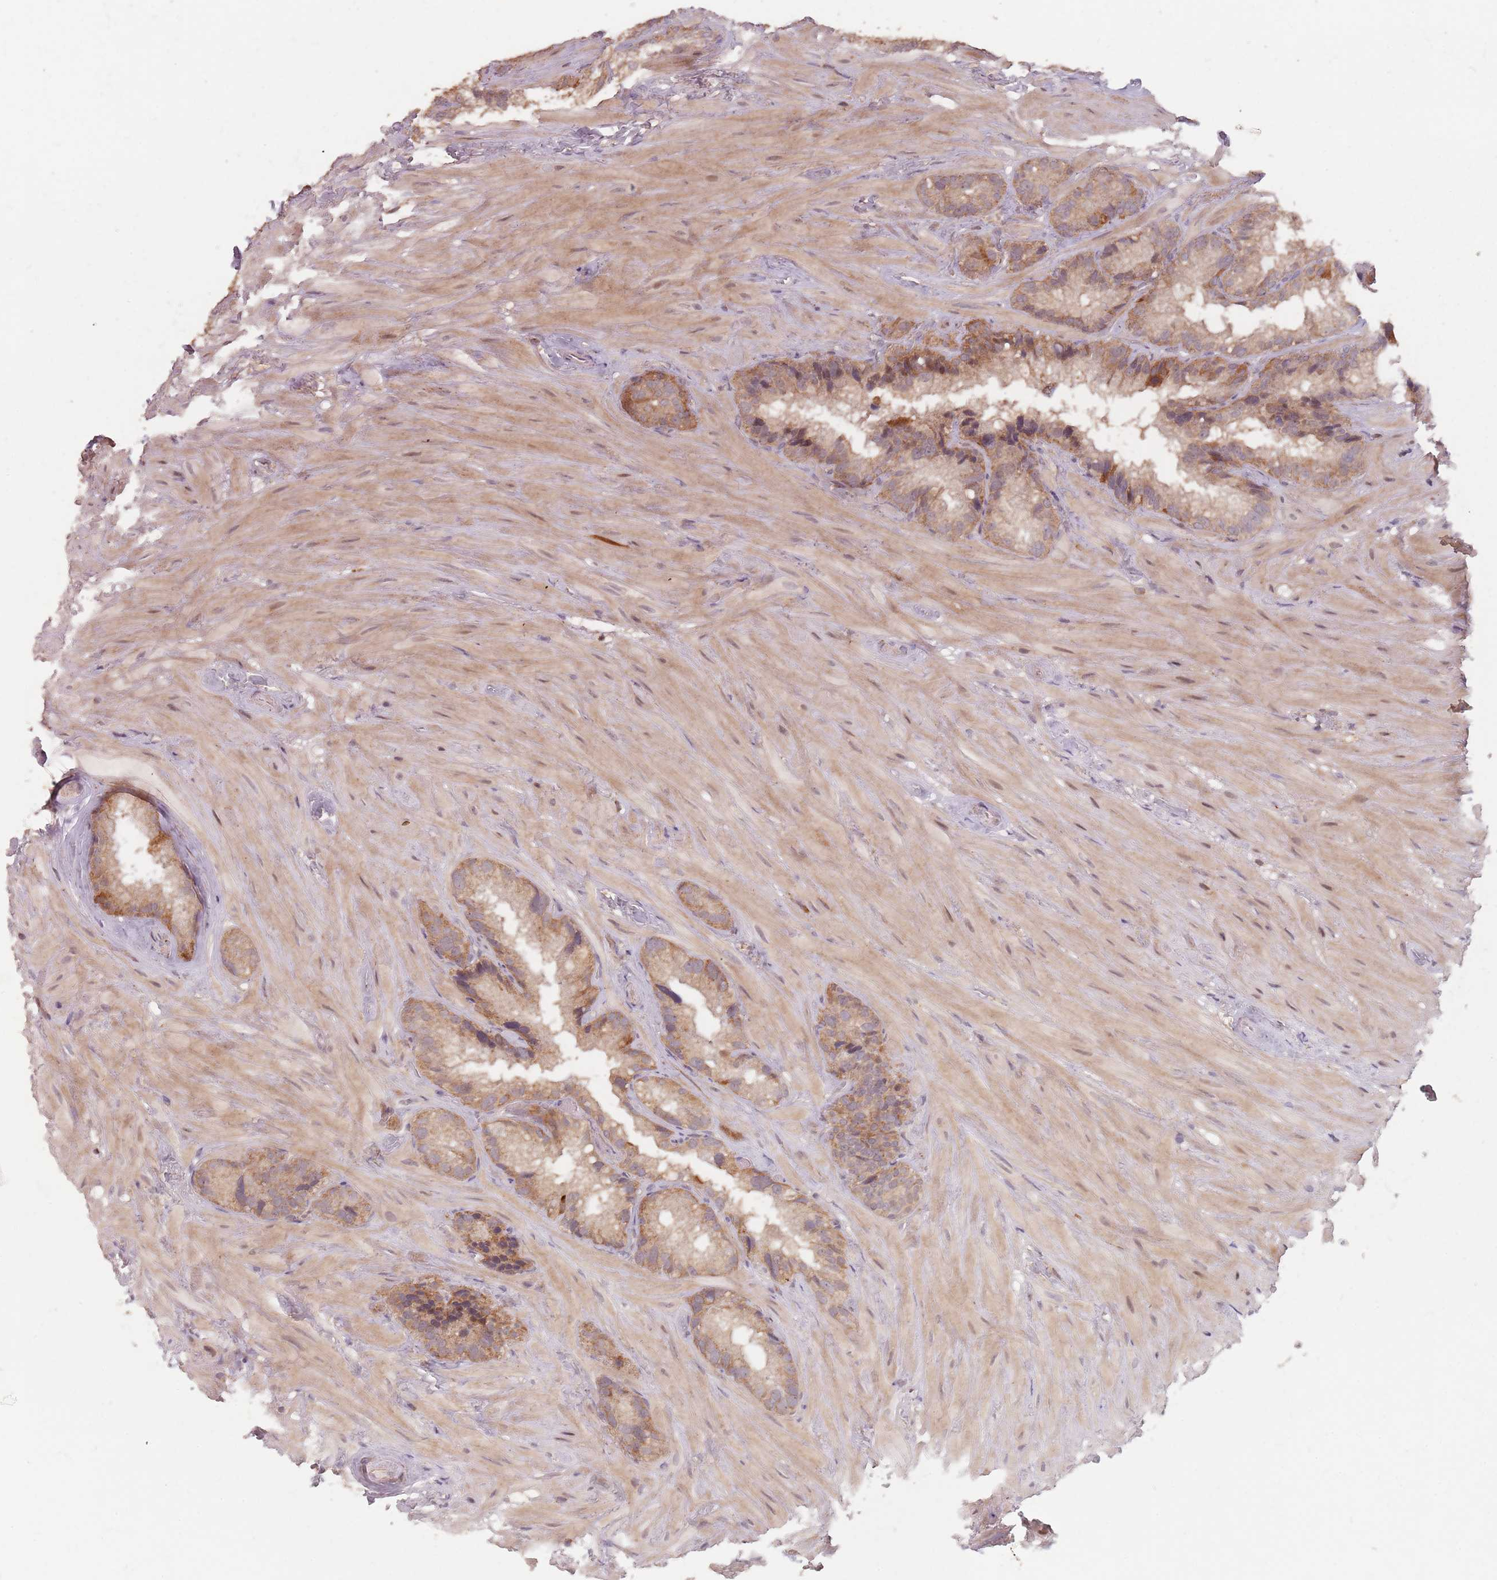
{"staining": {"intensity": "moderate", "quantity": ">75%", "location": "cytoplasmic/membranous"}, "tissue": "seminal vesicle", "cell_type": "Glandular cells", "image_type": "normal", "snomed": [{"axis": "morphology", "description": "Normal tissue, NOS"}, {"axis": "topography", "description": "Prostate"}, {"axis": "topography", "description": "Seminal veicle"}], "caption": "This image exhibits benign seminal vesicle stained with immunohistochemistry to label a protein in brown. The cytoplasmic/membranous of glandular cells show moderate positivity for the protein. Nuclei are counter-stained blue.", "gene": "VPS52", "patient": {"sex": "male", "age": 68}}